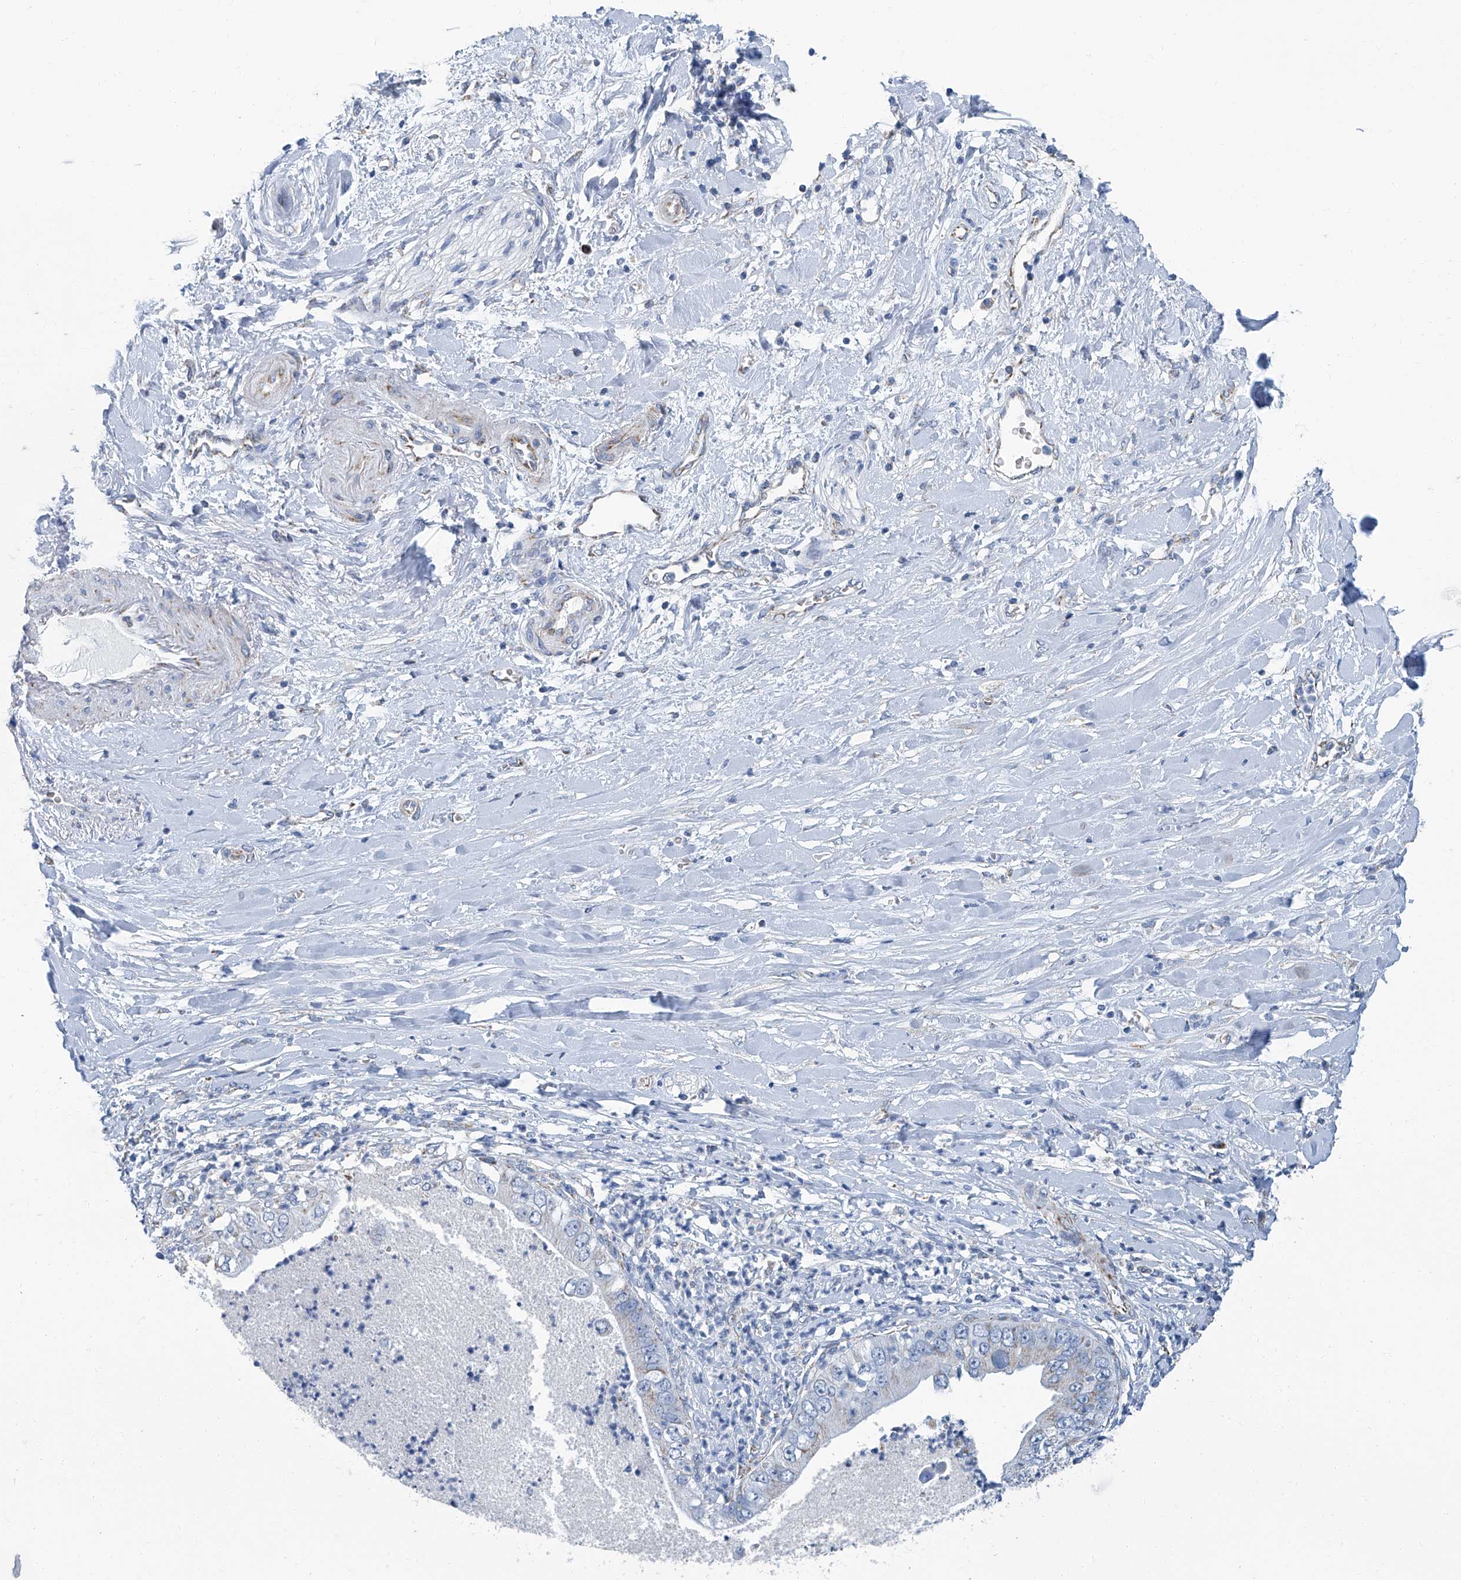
{"staining": {"intensity": "weak", "quantity": "<25%", "location": "cytoplasmic/membranous"}, "tissue": "pancreatic cancer", "cell_type": "Tumor cells", "image_type": "cancer", "snomed": [{"axis": "morphology", "description": "Adenocarcinoma, NOS"}, {"axis": "topography", "description": "Pancreas"}], "caption": "A histopathology image of pancreatic adenocarcinoma stained for a protein displays no brown staining in tumor cells. Nuclei are stained in blue.", "gene": "MT-ND1", "patient": {"sex": "female", "age": 78}}